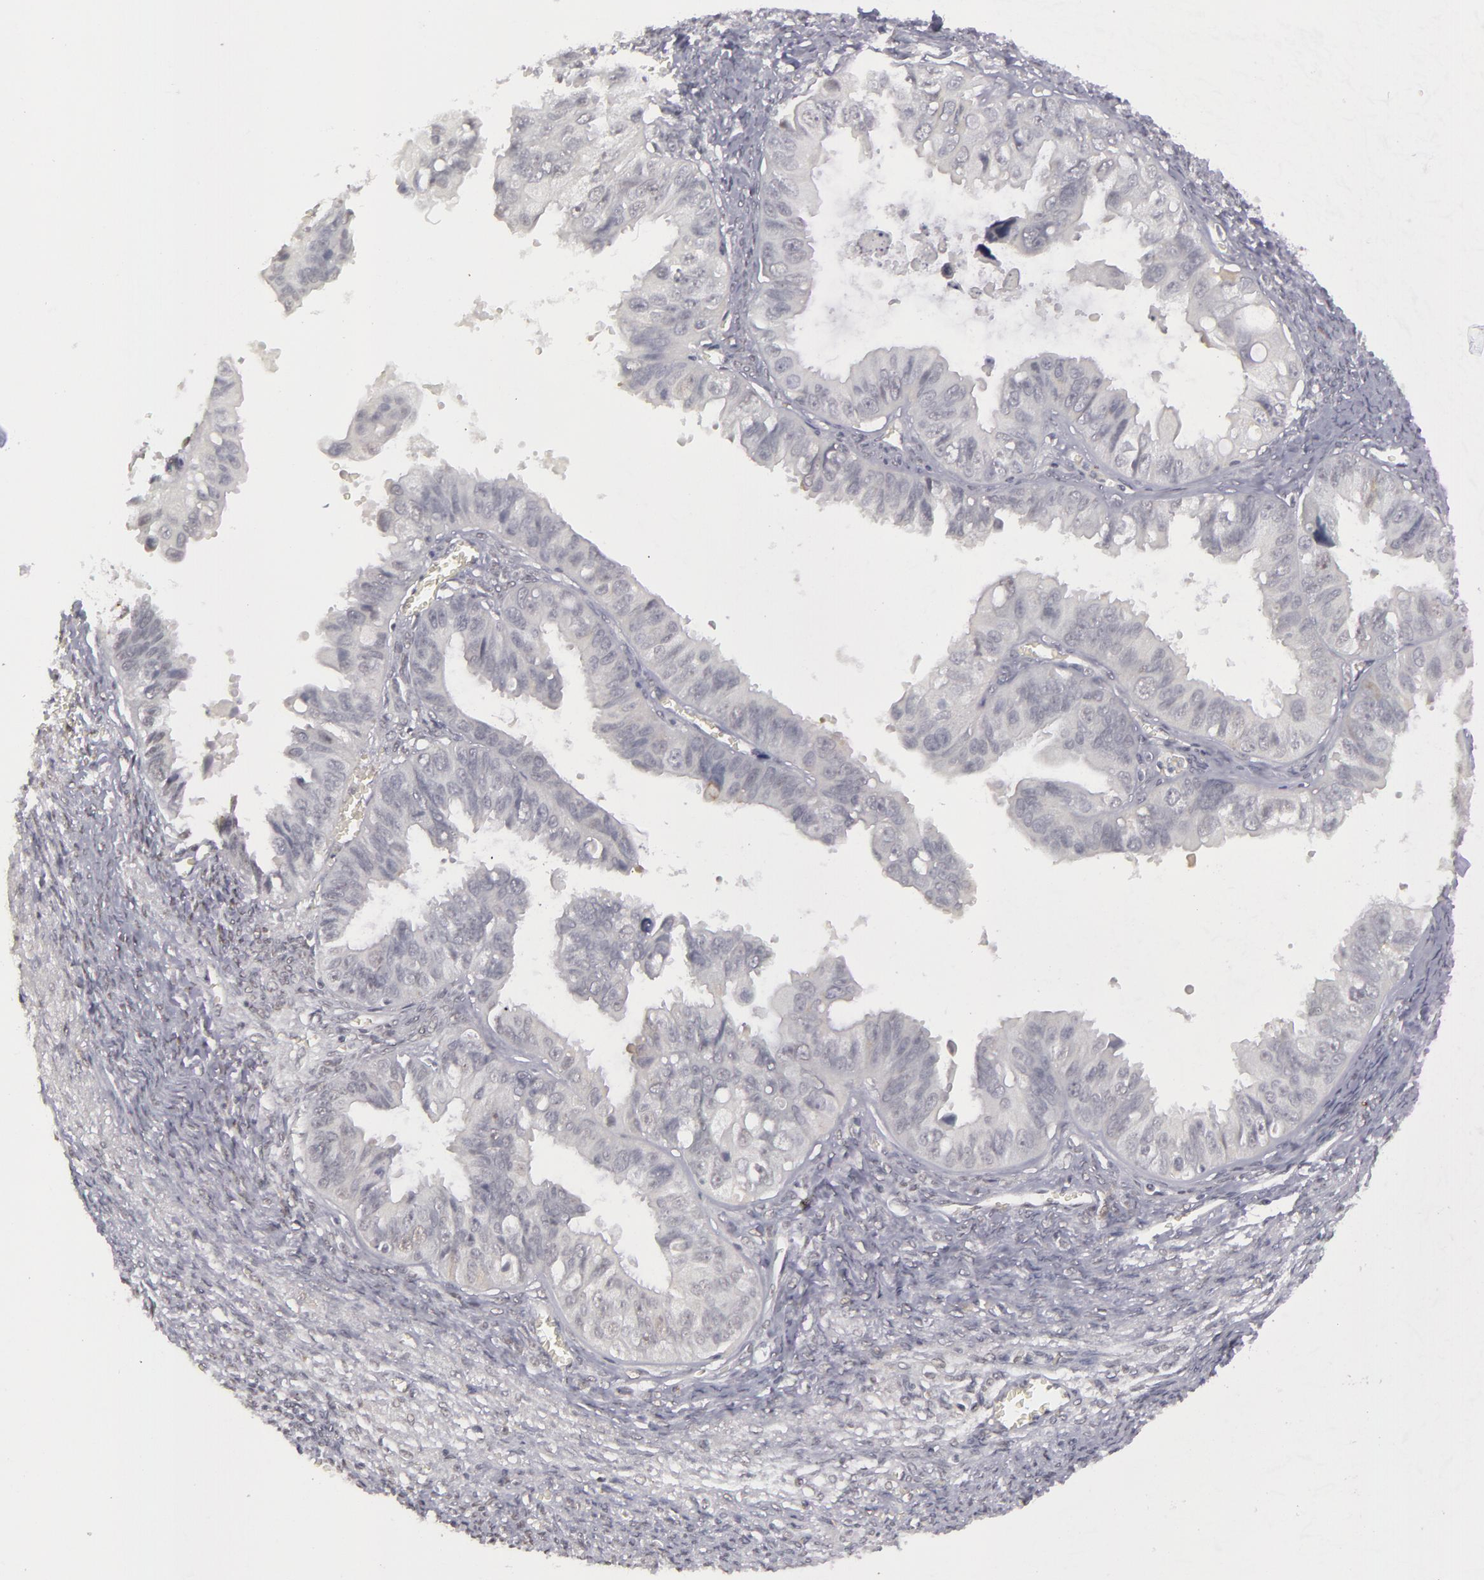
{"staining": {"intensity": "negative", "quantity": "none", "location": "none"}, "tissue": "ovarian cancer", "cell_type": "Tumor cells", "image_type": "cancer", "snomed": [{"axis": "morphology", "description": "Carcinoma, endometroid"}, {"axis": "topography", "description": "Ovary"}], "caption": "Immunohistochemistry (IHC) photomicrograph of neoplastic tissue: human endometroid carcinoma (ovarian) stained with DAB (3,3'-diaminobenzidine) exhibits no significant protein positivity in tumor cells.", "gene": "RRP7A", "patient": {"sex": "female", "age": 85}}